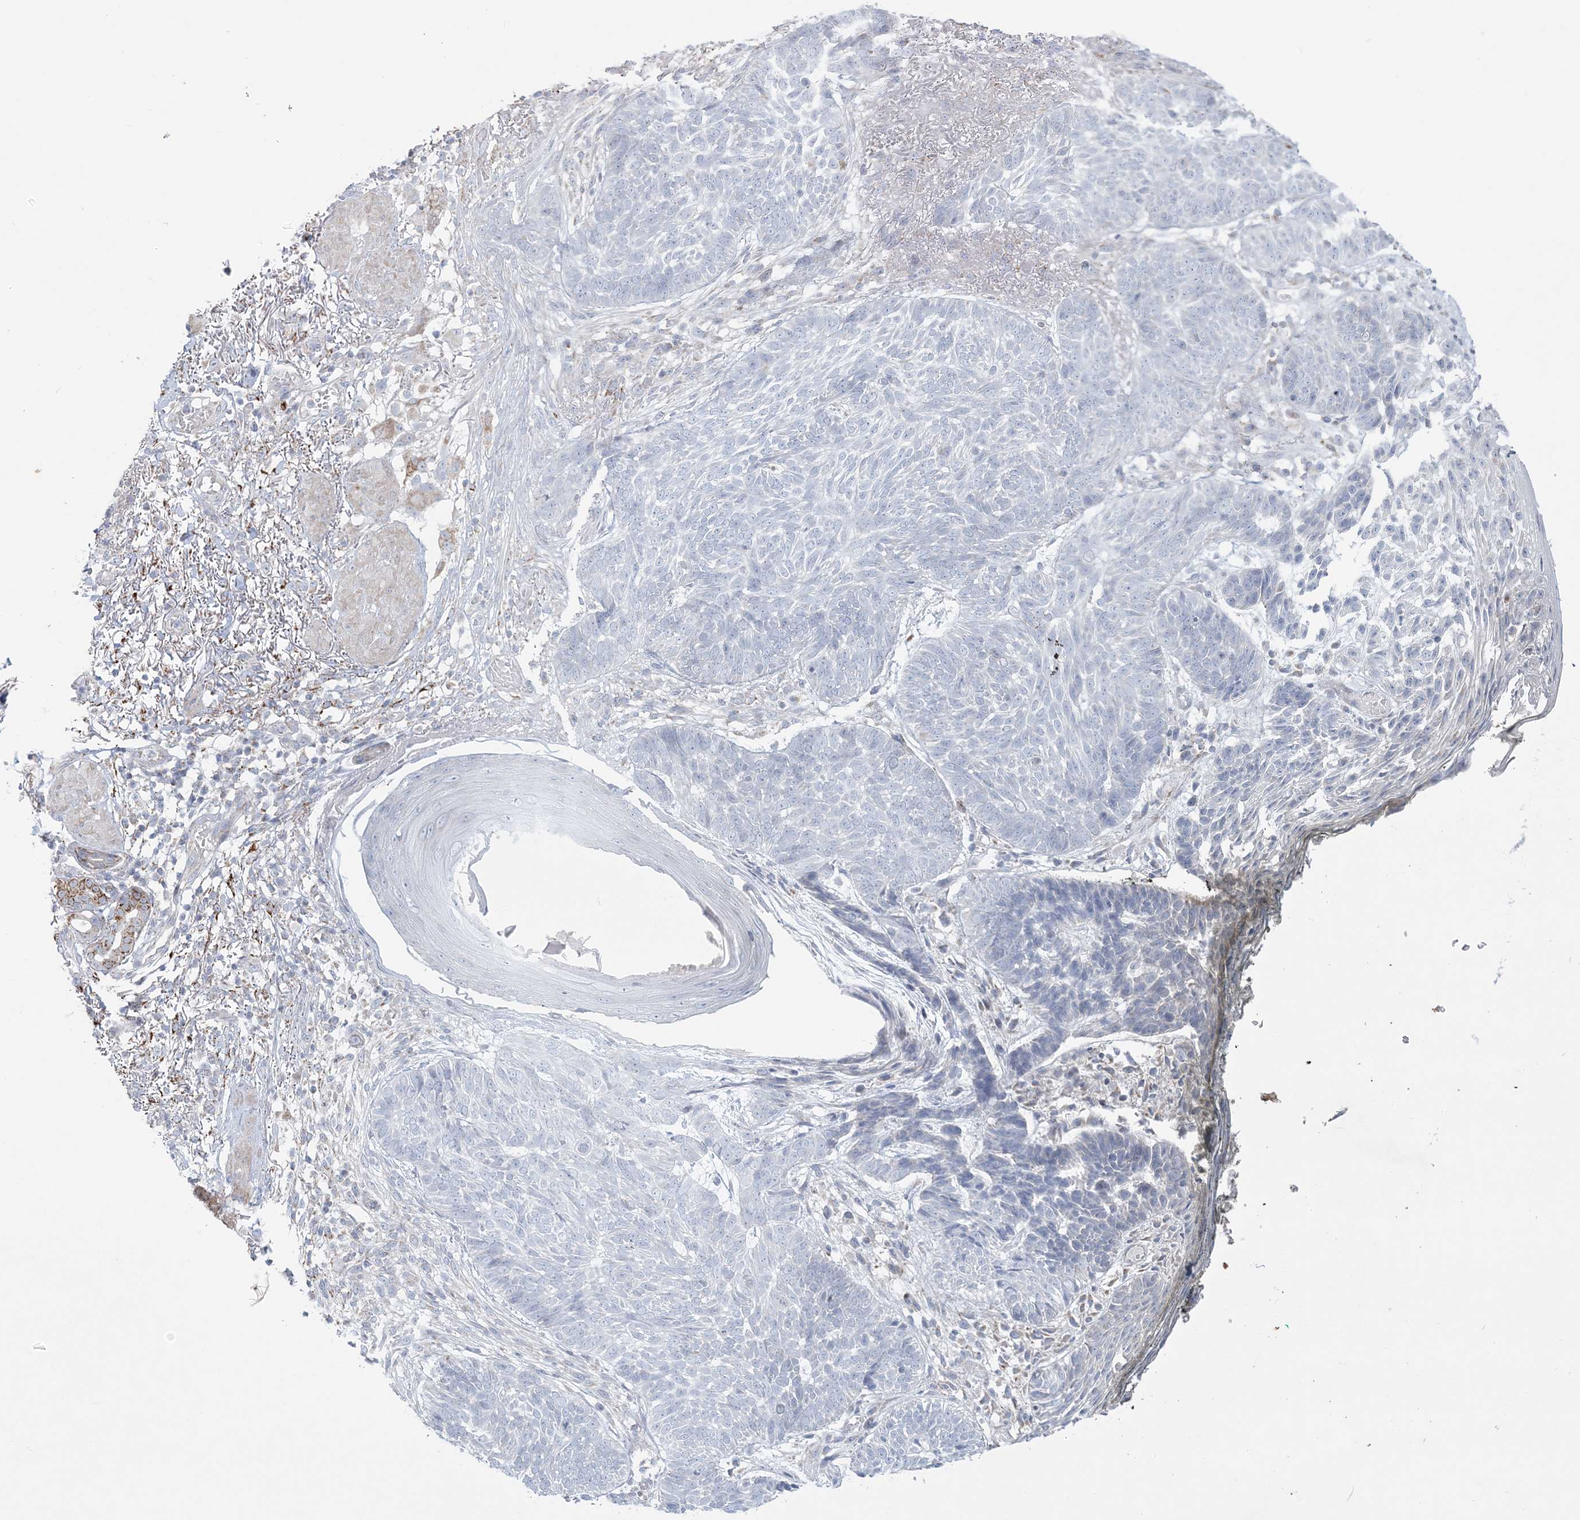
{"staining": {"intensity": "negative", "quantity": "none", "location": "none"}, "tissue": "skin cancer", "cell_type": "Tumor cells", "image_type": "cancer", "snomed": [{"axis": "morphology", "description": "Normal tissue, NOS"}, {"axis": "morphology", "description": "Basal cell carcinoma"}, {"axis": "topography", "description": "Skin"}], "caption": "A high-resolution image shows immunohistochemistry staining of skin cancer, which shows no significant expression in tumor cells.", "gene": "TBC1D7", "patient": {"sex": "male", "age": 64}}